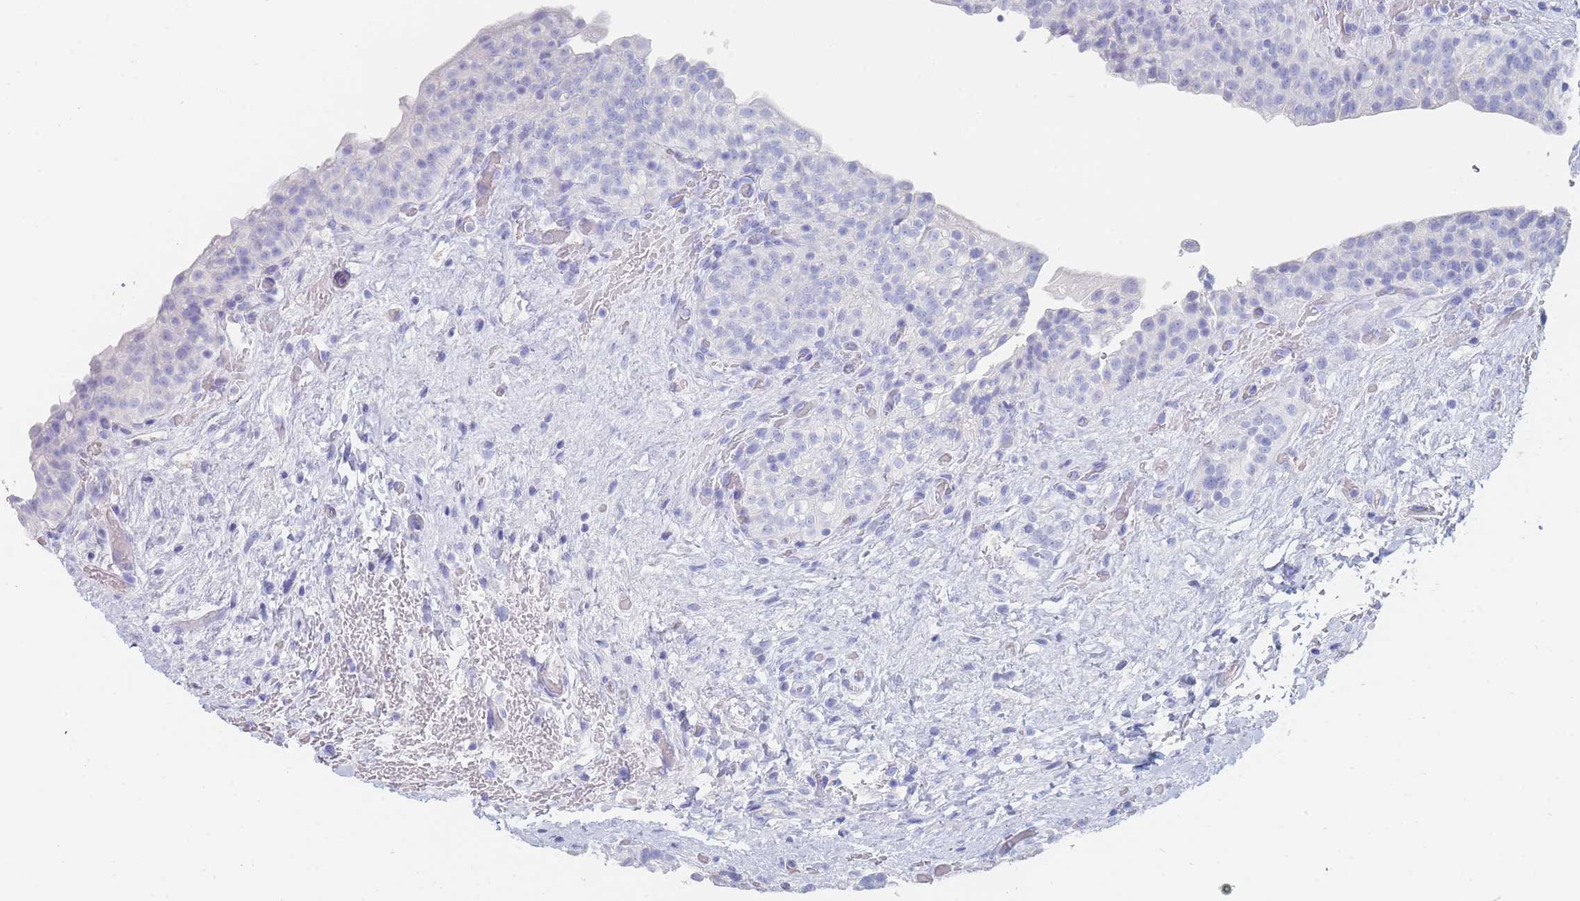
{"staining": {"intensity": "negative", "quantity": "none", "location": "none"}, "tissue": "urinary bladder", "cell_type": "Urothelial cells", "image_type": "normal", "snomed": [{"axis": "morphology", "description": "Normal tissue, NOS"}, {"axis": "topography", "description": "Urinary bladder"}], "caption": "Photomicrograph shows no significant protein expression in urothelial cells of unremarkable urinary bladder.", "gene": "SLC25A35", "patient": {"sex": "male", "age": 69}}